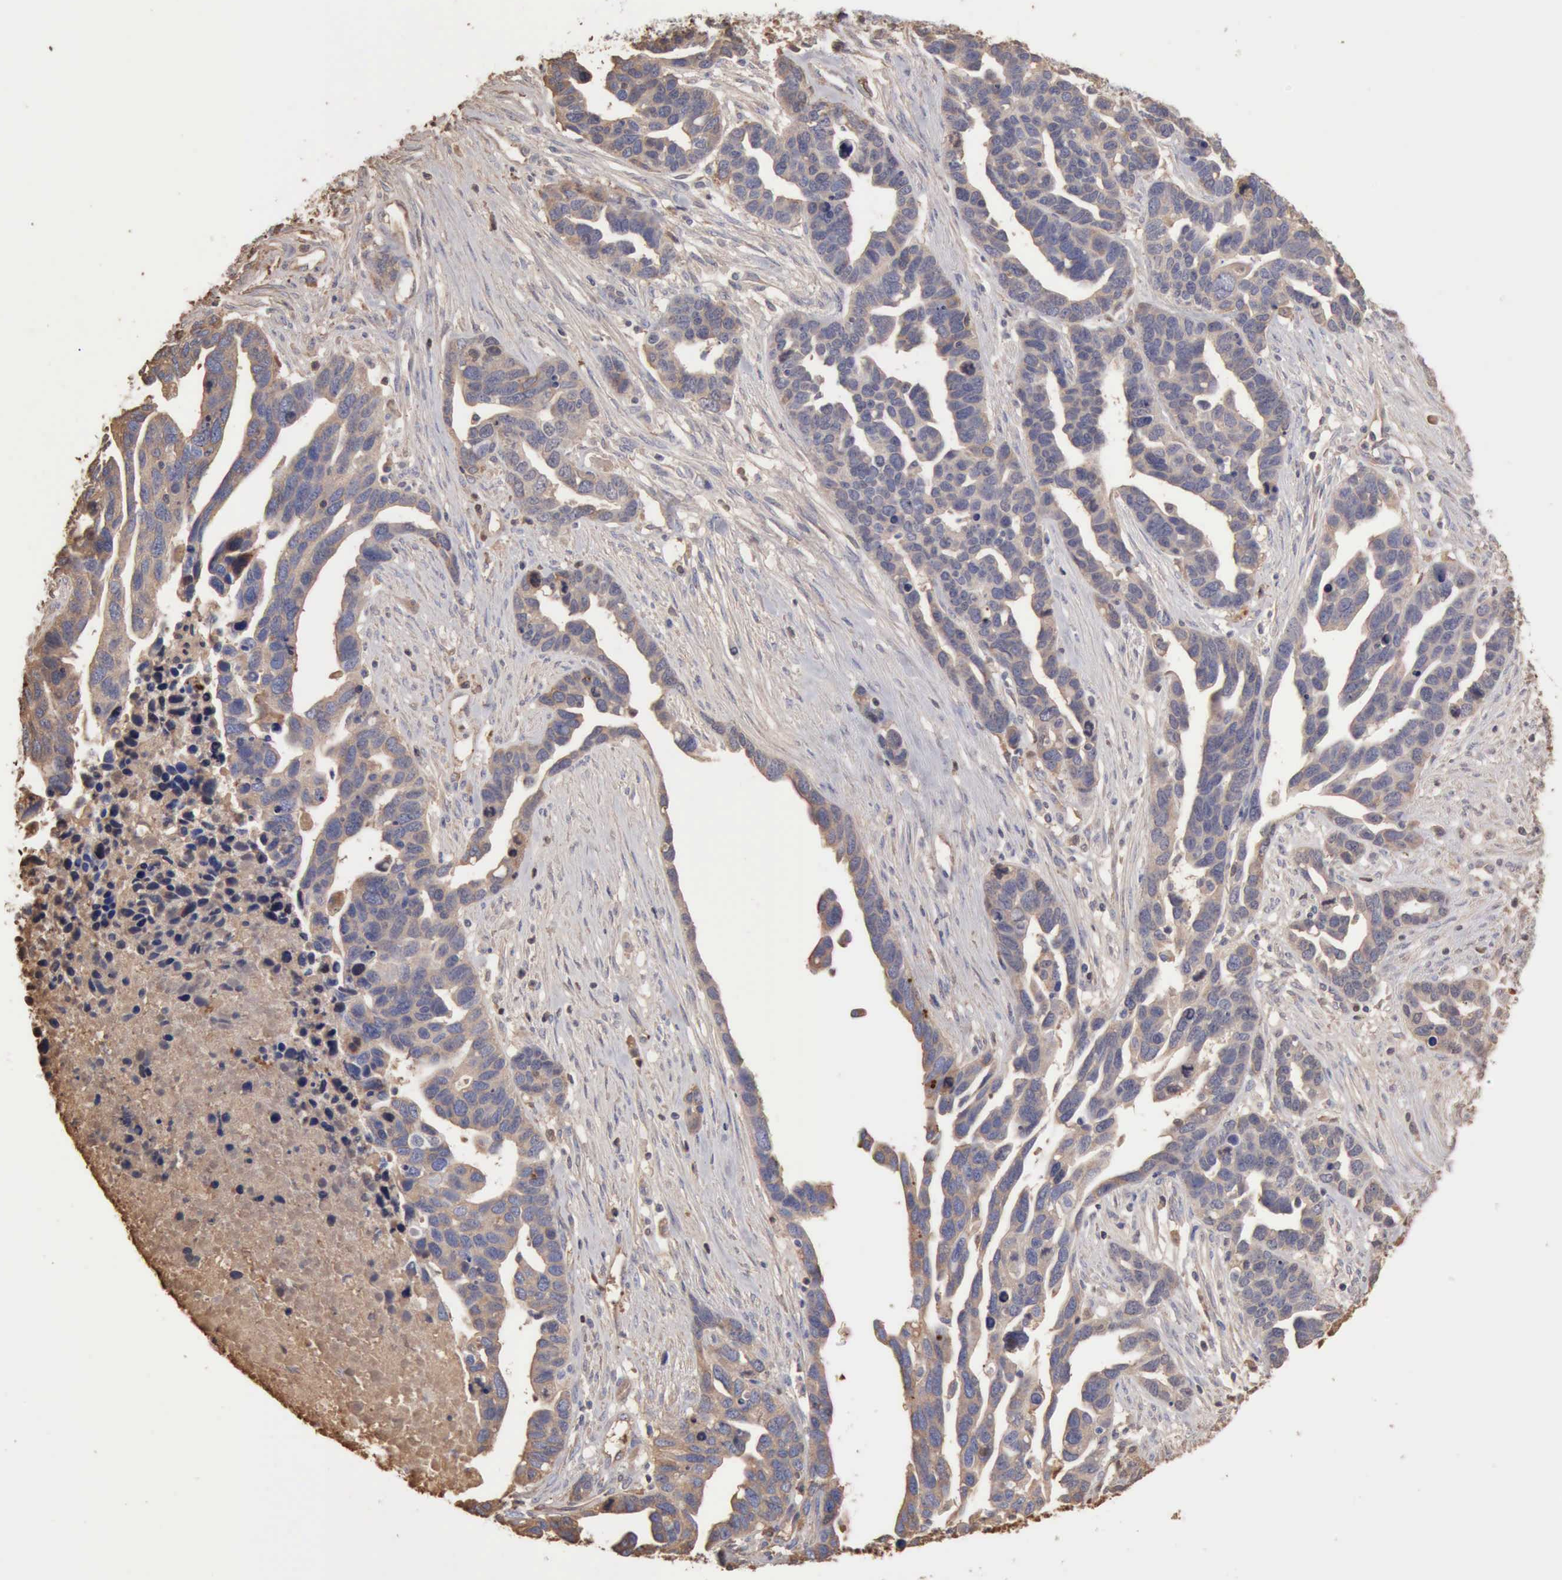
{"staining": {"intensity": "weak", "quantity": "25%-75%", "location": "cytoplasmic/membranous"}, "tissue": "ovarian cancer", "cell_type": "Tumor cells", "image_type": "cancer", "snomed": [{"axis": "morphology", "description": "Cystadenocarcinoma, serous, NOS"}, {"axis": "topography", "description": "Ovary"}], "caption": "Ovarian cancer (serous cystadenocarcinoma) stained with a protein marker reveals weak staining in tumor cells.", "gene": "SERPINA1", "patient": {"sex": "female", "age": 54}}